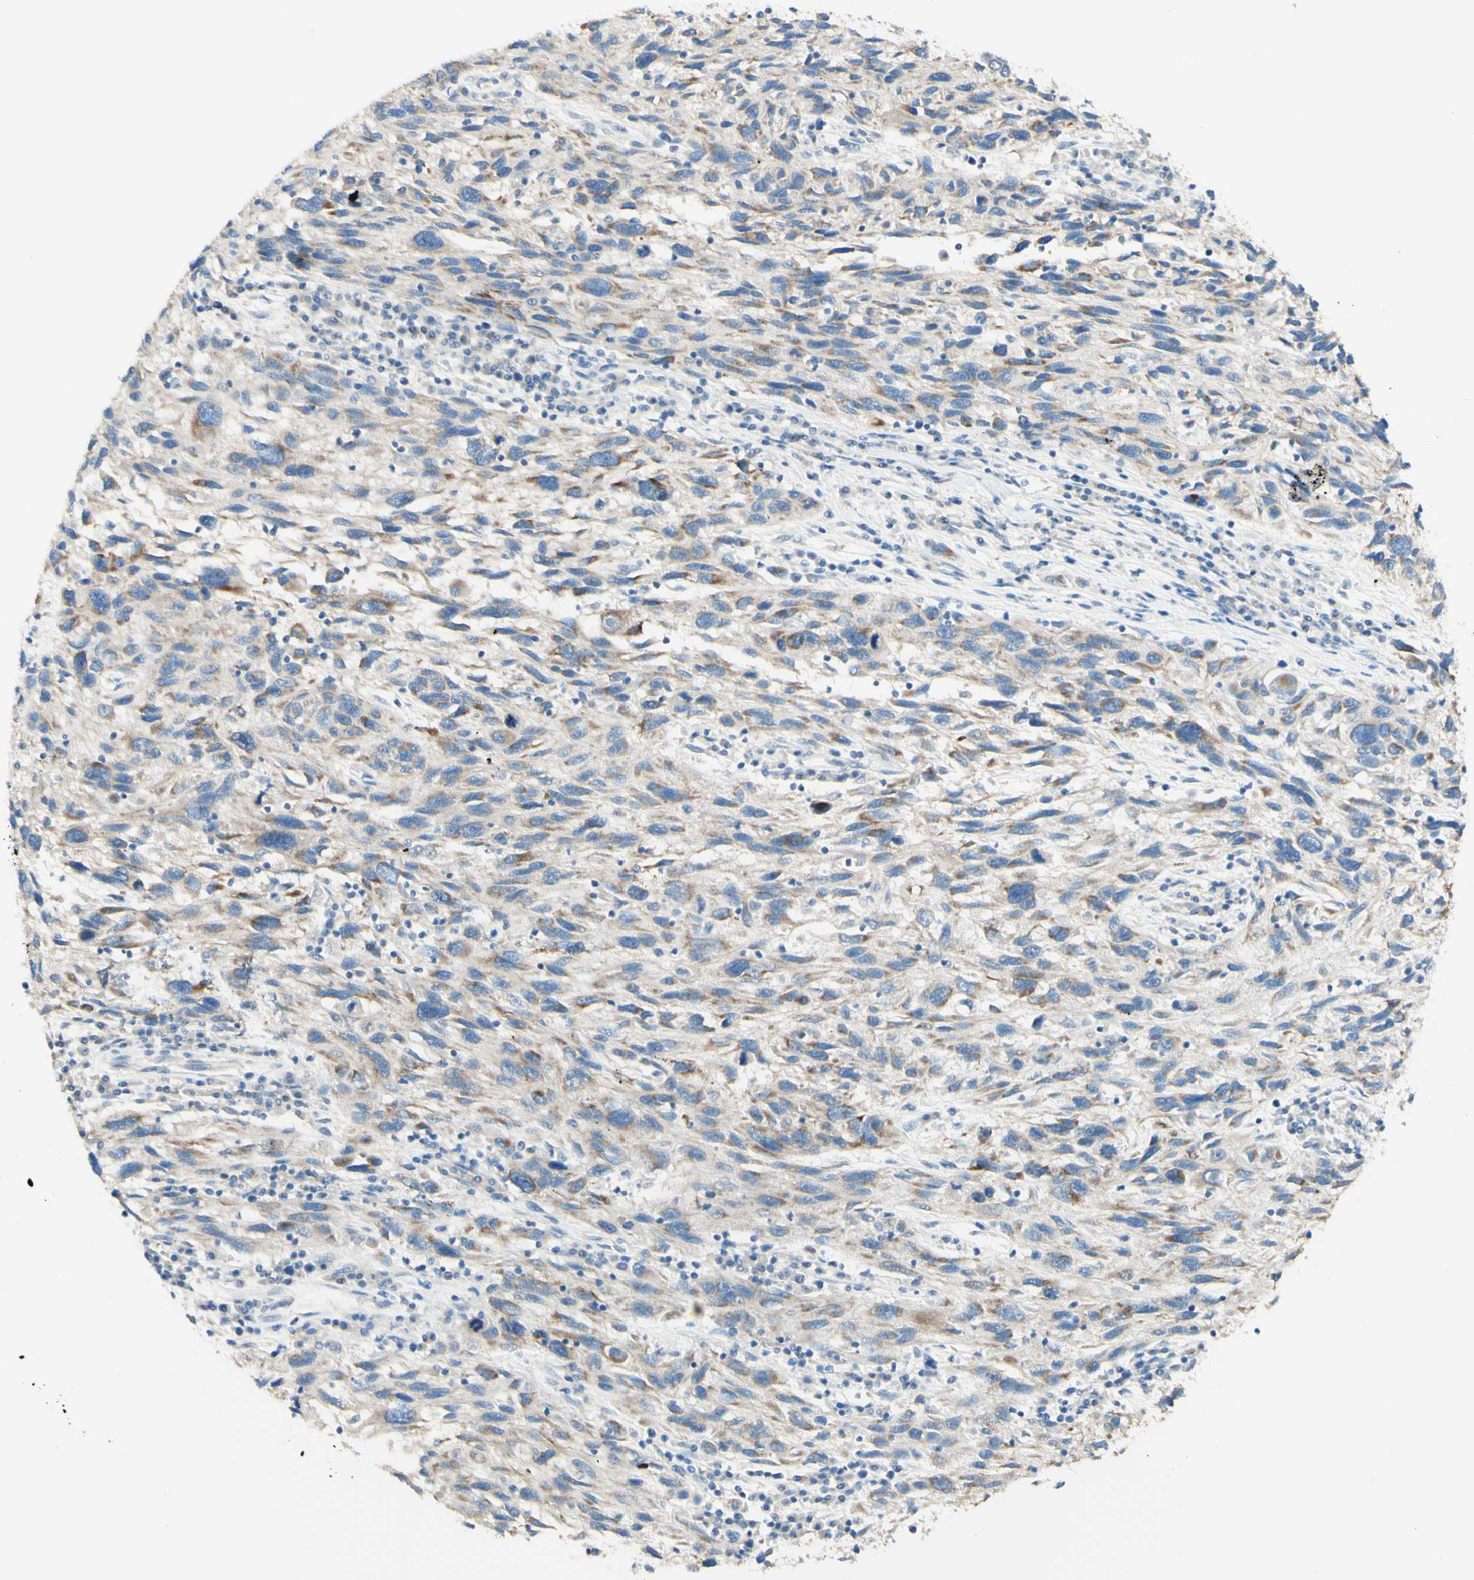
{"staining": {"intensity": "moderate", "quantity": ">75%", "location": "cytoplasmic/membranous"}, "tissue": "melanoma", "cell_type": "Tumor cells", "image_type": "cancer", "snomed": [{"axis": "morphology", "description": "Malignant melanoma, NOS"}, {"axis": "topography", "description": "Skin"}], "caption": "Immunohistochemistry photomicrograph of malignant melanoma stained for a protein (brown), which demonstrates medium levels of moderate cytoplasmic/membranous expression in about >75% of tumor cells.", "gene": "ARMC10", "patient": {"sex": "male", "age": 53}}